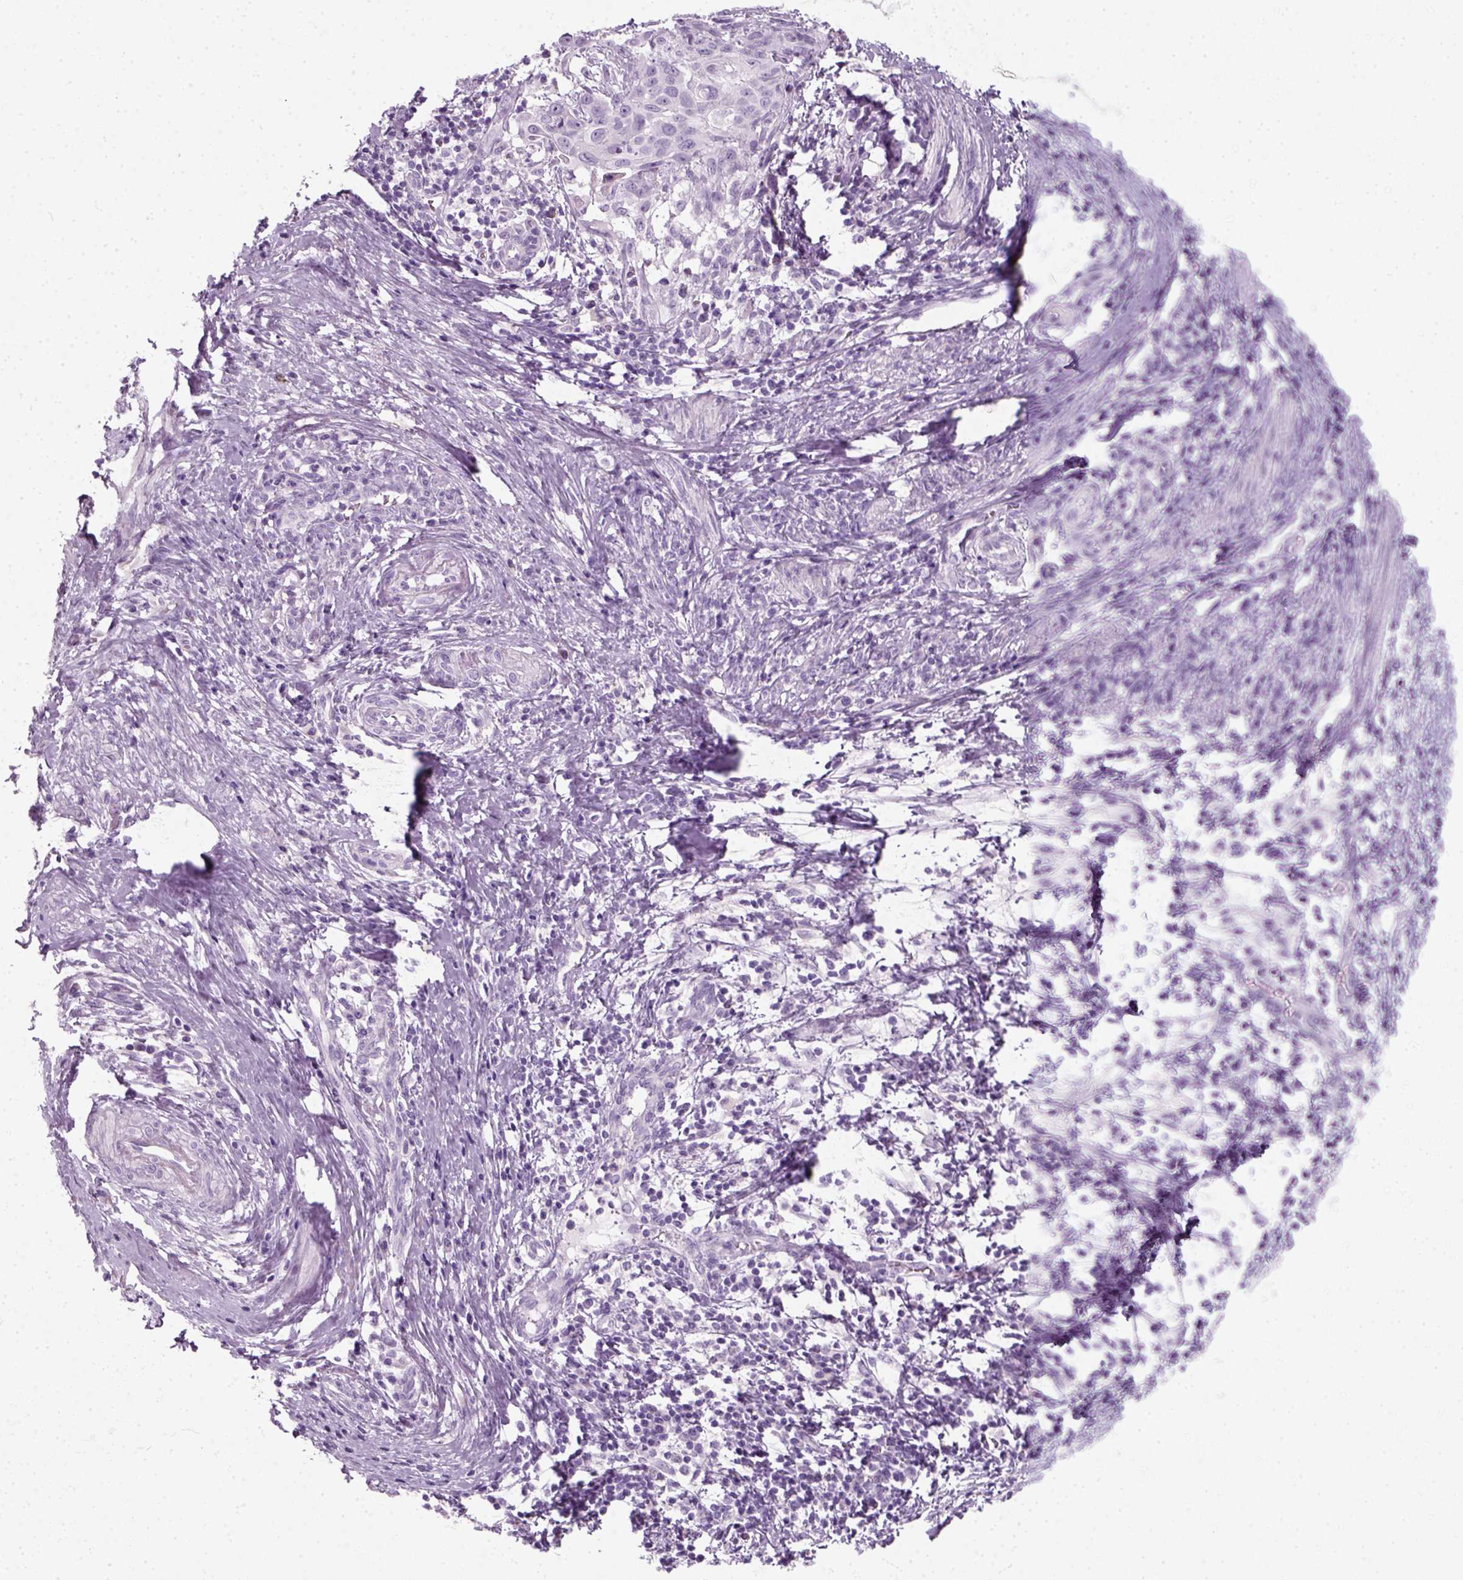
{"staining": {"intensity": "negative", "quantity": "none", "location": "none"}, "tissue": "cervical cancer", "cell_type": "Tumor cells", "image_type": "cancer", "snomed": [{"axis": "morphology", "description": "Squamous cell carcinoma, NOS"}, {"axis": "topography", "description": "Cervix"}], "caption": "Squamous cell carcinoma (cervical) was stained to show a protein in brown. There is no significant expression in tumor cells.", "gene": "SLC12A5", "patient": {"sex": "female", "age": 65}}